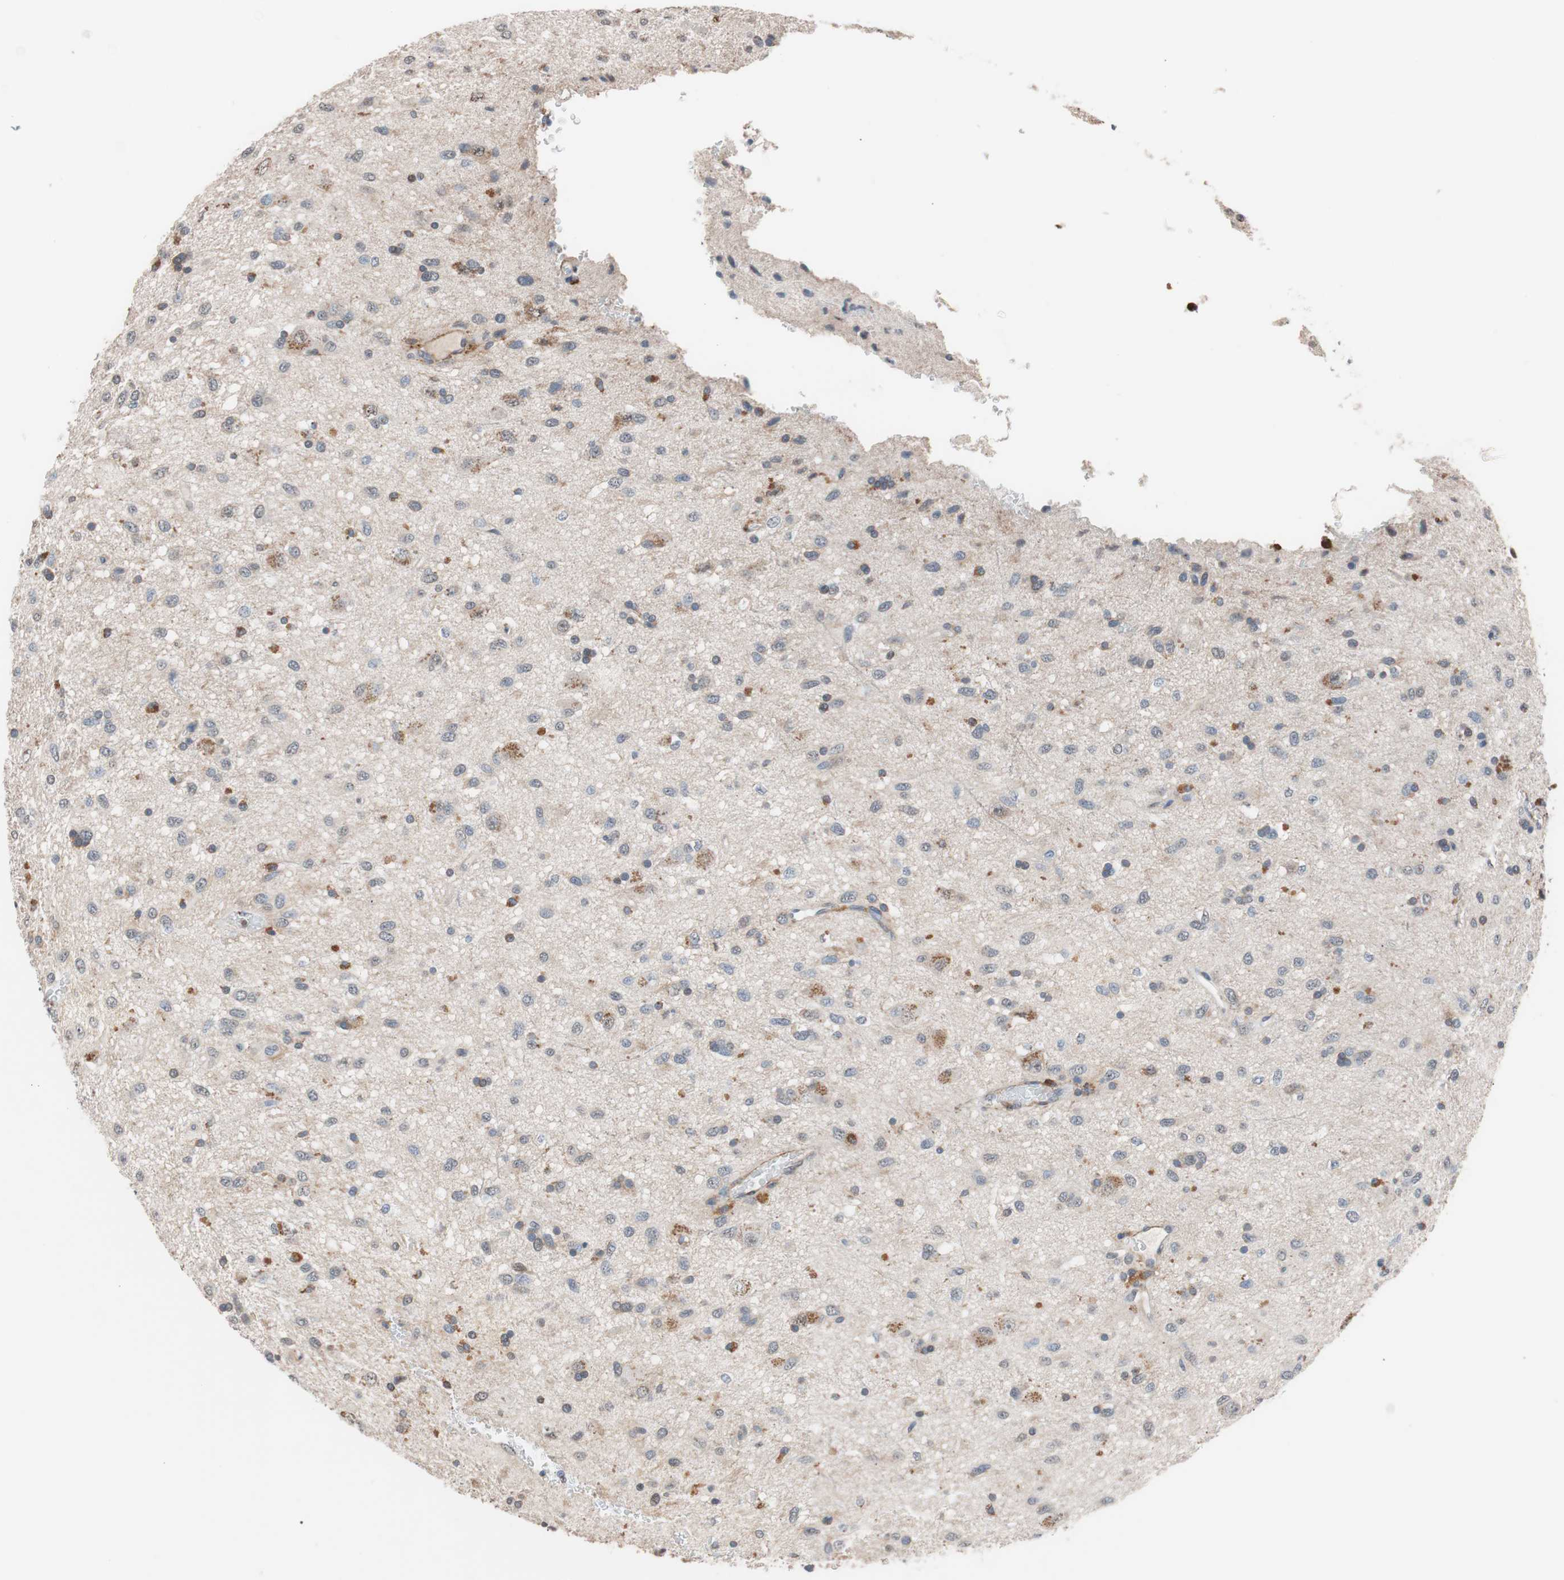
{"staining": {"intensity": "weak", "quantity": "<25%", "location": "cytoplasmic/membranous"}, "tissue": "glioma", "cell_type": "Tumor cells", "image_type": "cancer", "snomed": [{"axis": "morphology", "description": "Glioma, malignant, Low grade"}, {"axis": "topography", "description": "Brain"}], "caption": "There is no significant positivity in tumor cells of glioma.", "gene": "LITAF", "patient": {"sex": "male", "age": 77}}